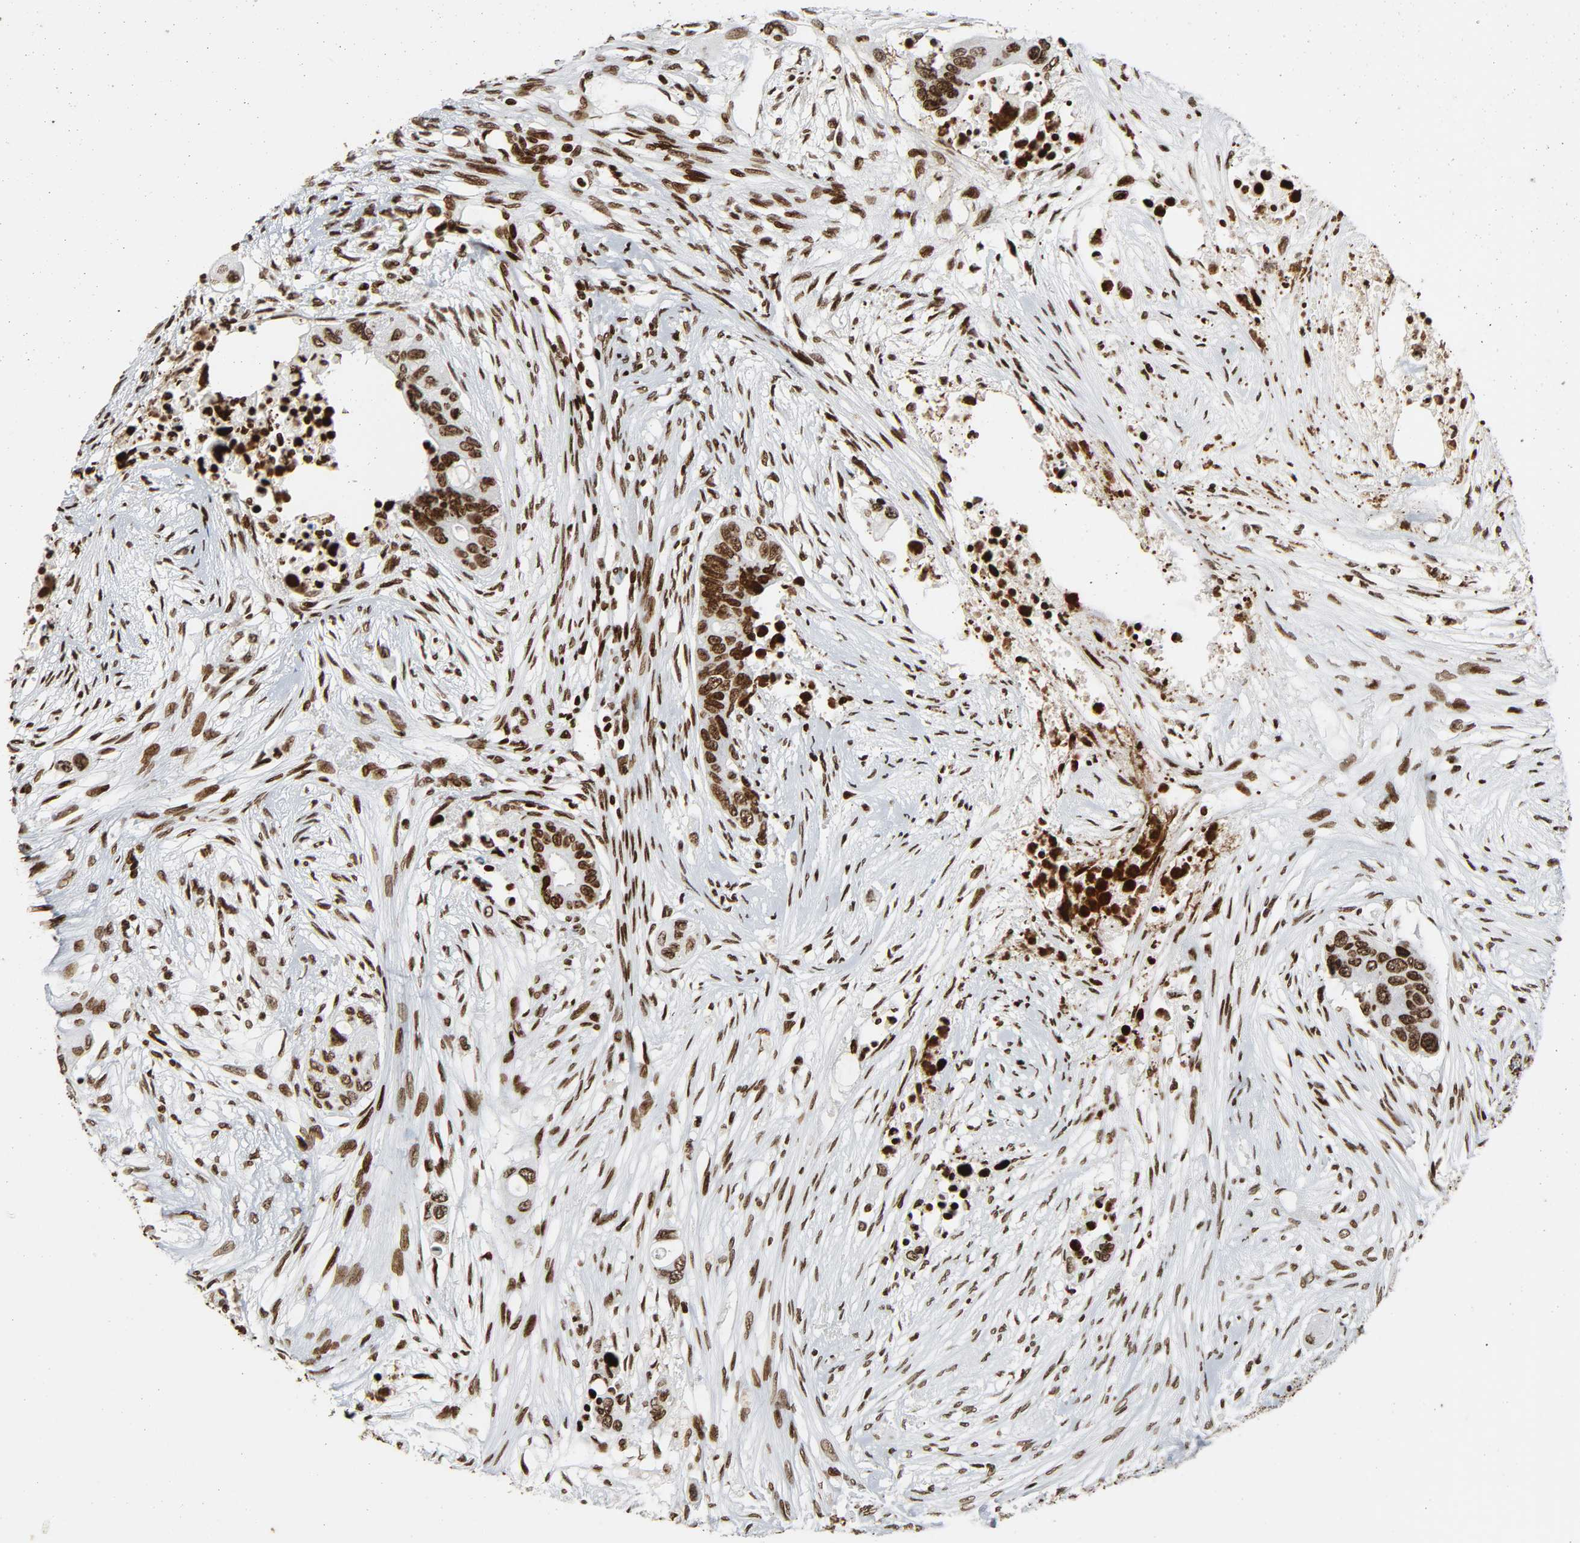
{"staining": {"intensity": "strong", "quantity": ">75%", "location": "nuclear"}, "tissue": "colorectal cancer", "cell_type": "Tumor cells", "image_type": "cancer", "snomed": [{"axis": "morphology", "description": "Adenocarcinoma, NOS"}, {"axis": "topography", "description": "Colon"}], "caption": "Strong nuclear protein expression is appreciated in approximately >75% of tumor cells in adenocarcinoma (colorectal).", "gene": "RXRA", "patient": {"sex": "female", "age": 57}}